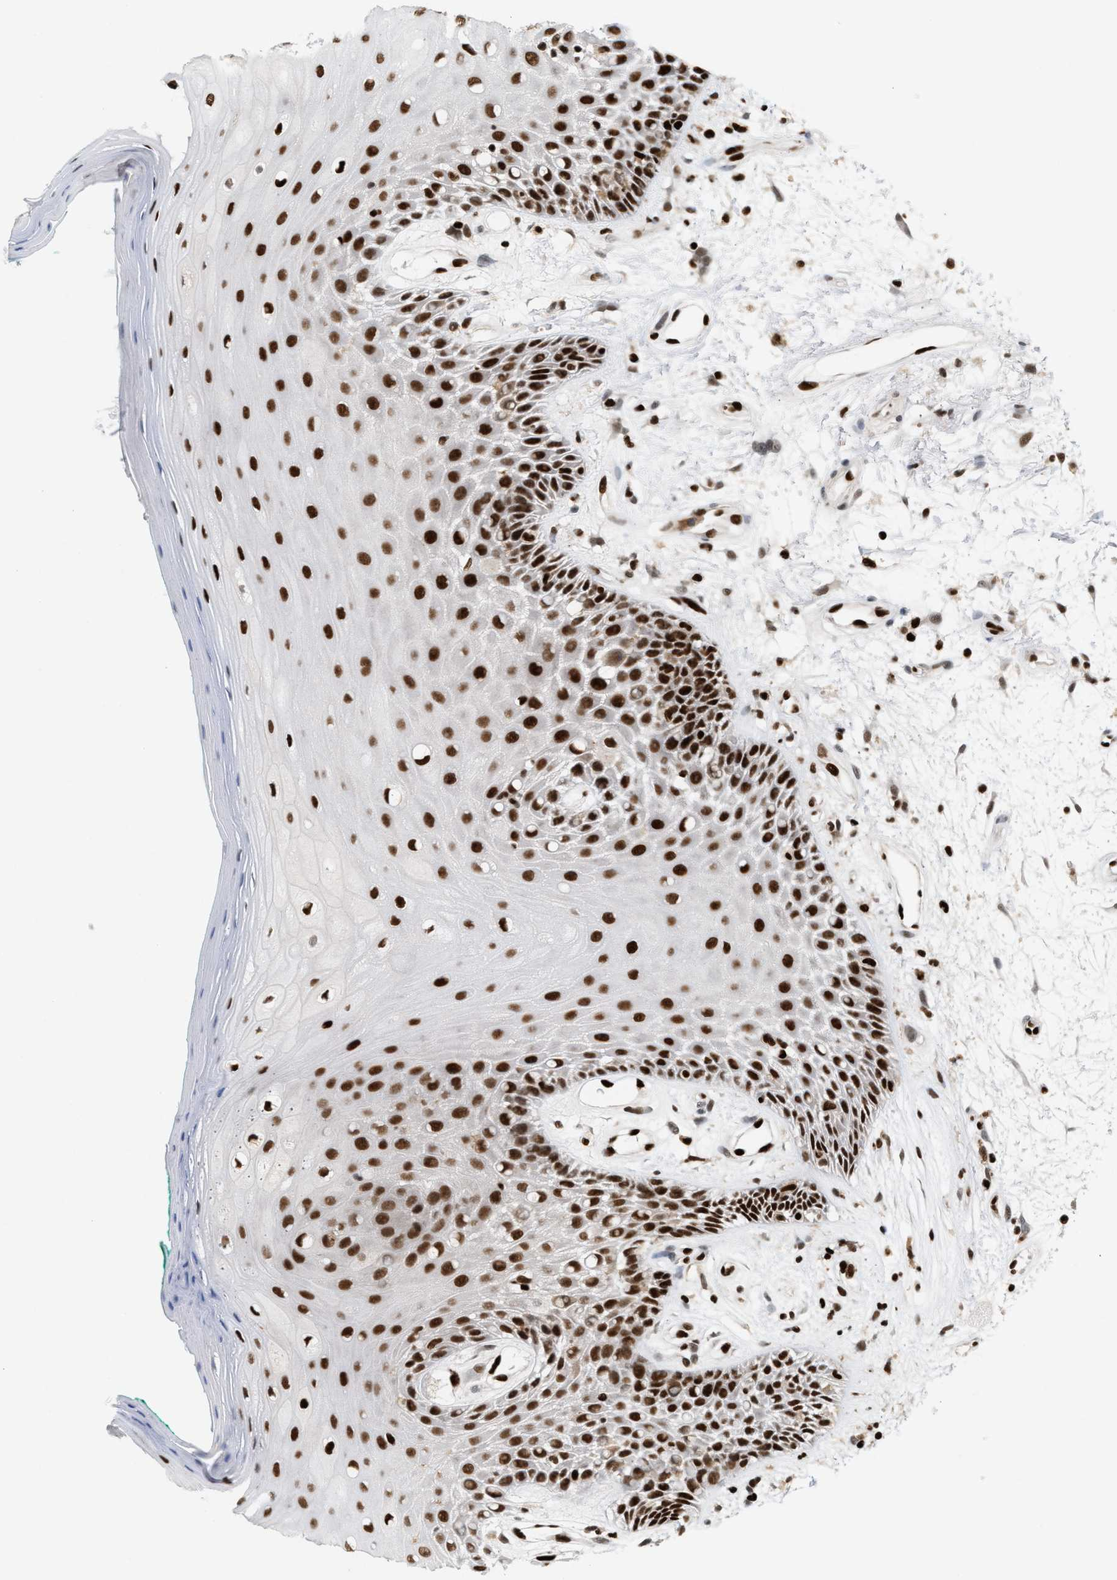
{"staining": {"intensity": "strong", "quantity": ">75%", "location": "nuclear"}, "tissue": "oral mucosa", "cell_type": "Squamous epithelial cells", "image_type": "normal", "snomed": [{"axis": "morphology", "description": "Normal tissue, NOS"}, {"axis": "morphology", "description": "Squamous cell carcinoma, NOS"}, {"axis": "topography", "description": "Skeletal muscle"}, {"axis": "topography", "description": "Oral tissue"}, {"axis": "topography", "description": "Head-Neck"}], "caption": "Immunohistochemistry (IHC) of normal oral mucosa reveals high levels of strong nuclear positivity in about >75% of squamous epithelial cells.", "gene": "C17orf49", "patient": {"sex": "female", "age": 84}}